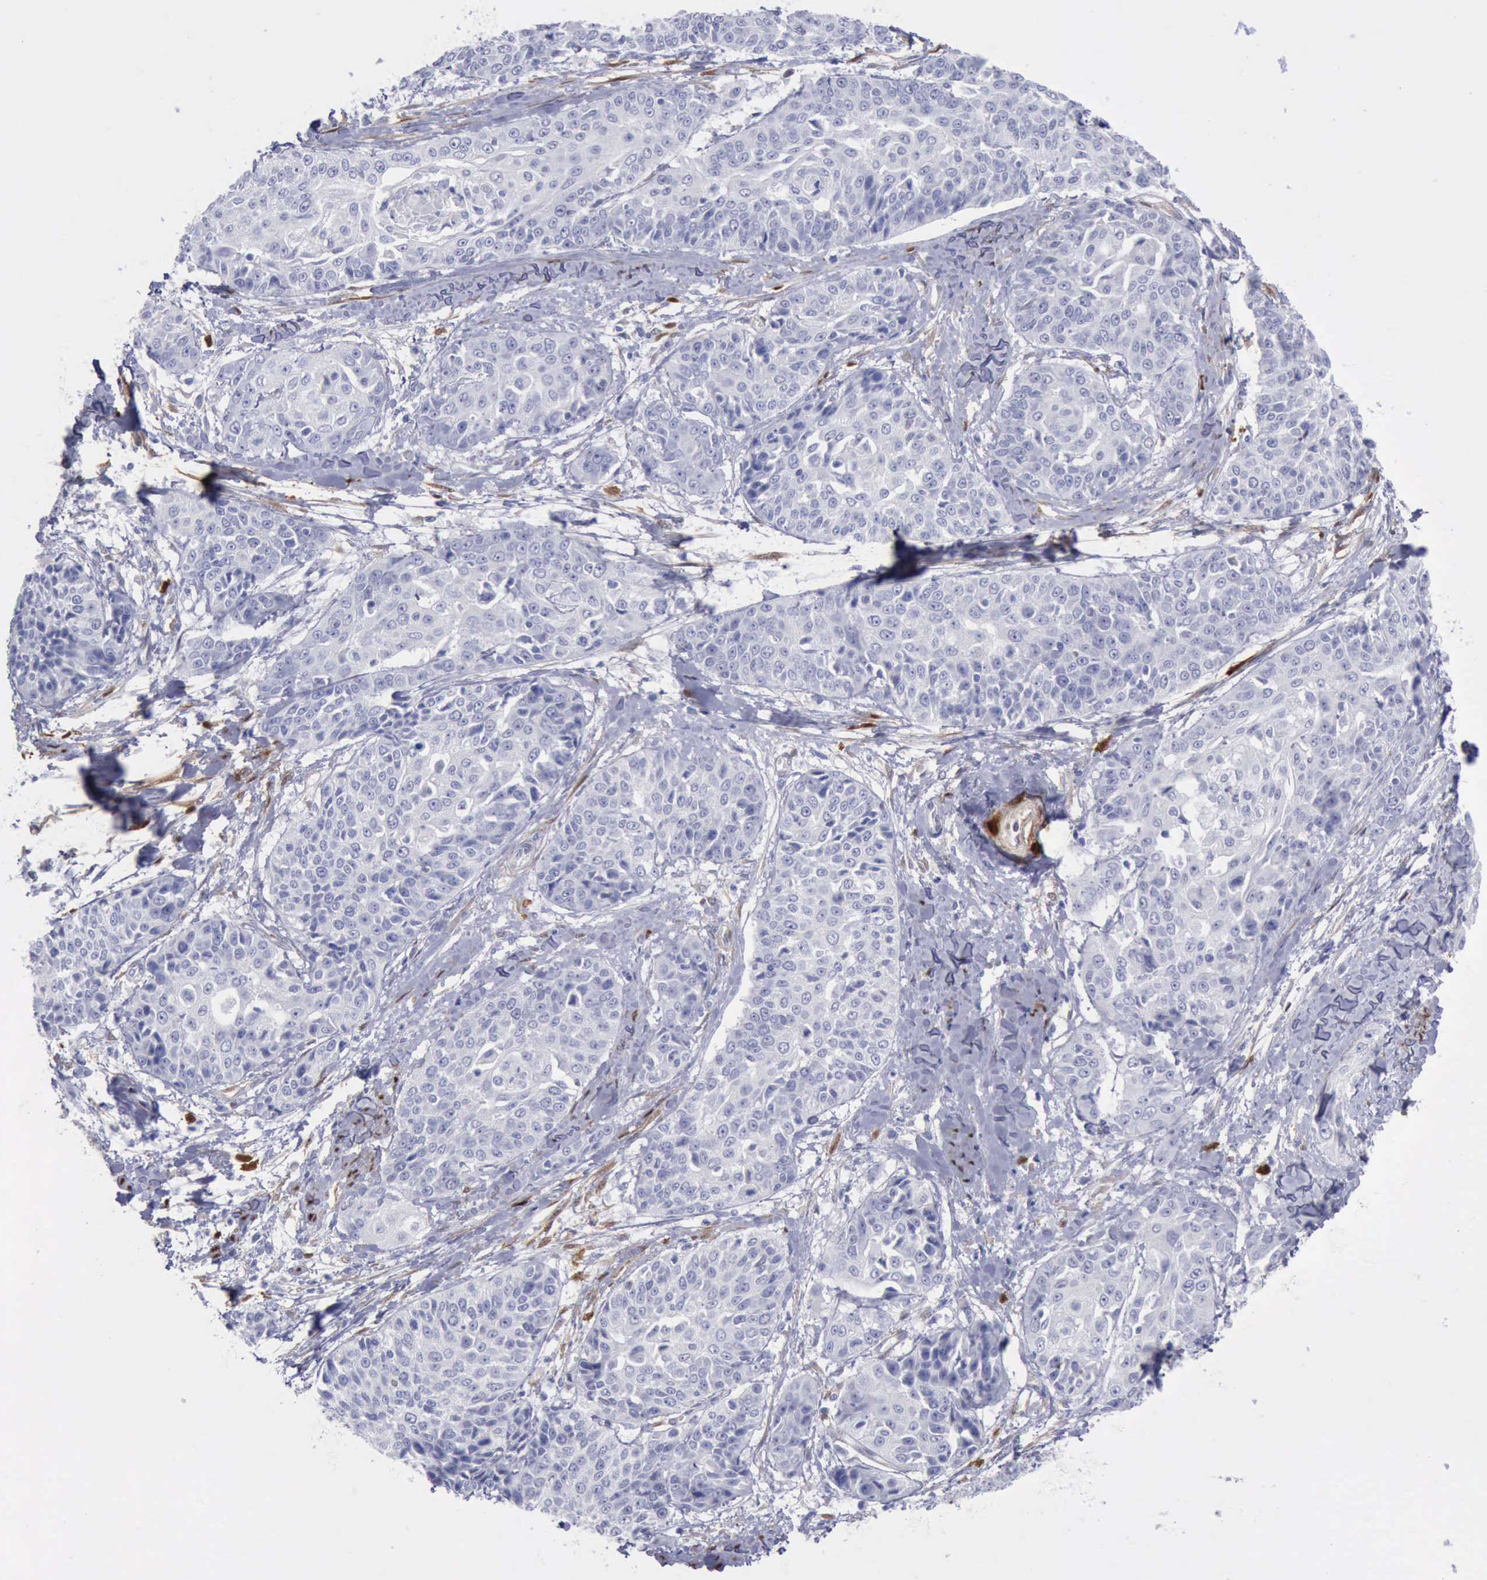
{"staining": {"intensity": "negative", "quantity": "none", "location": "none"}, "tissue": "cervical cancer", "cell_type": "Tumor cells", "image_type": "cancer", "snomed": [{"axis": "morphology", "description": "Squamous cell carcinoma, NOS"}, {"axis": "topography", "description": "Cervix"}], "caption": "Photomicrograph shows no significant protein staining in tumor cells of squamous cell carcinoma (cervical).", "gene": "FHL1", "patient": {"sex": "female", "age": 64}}